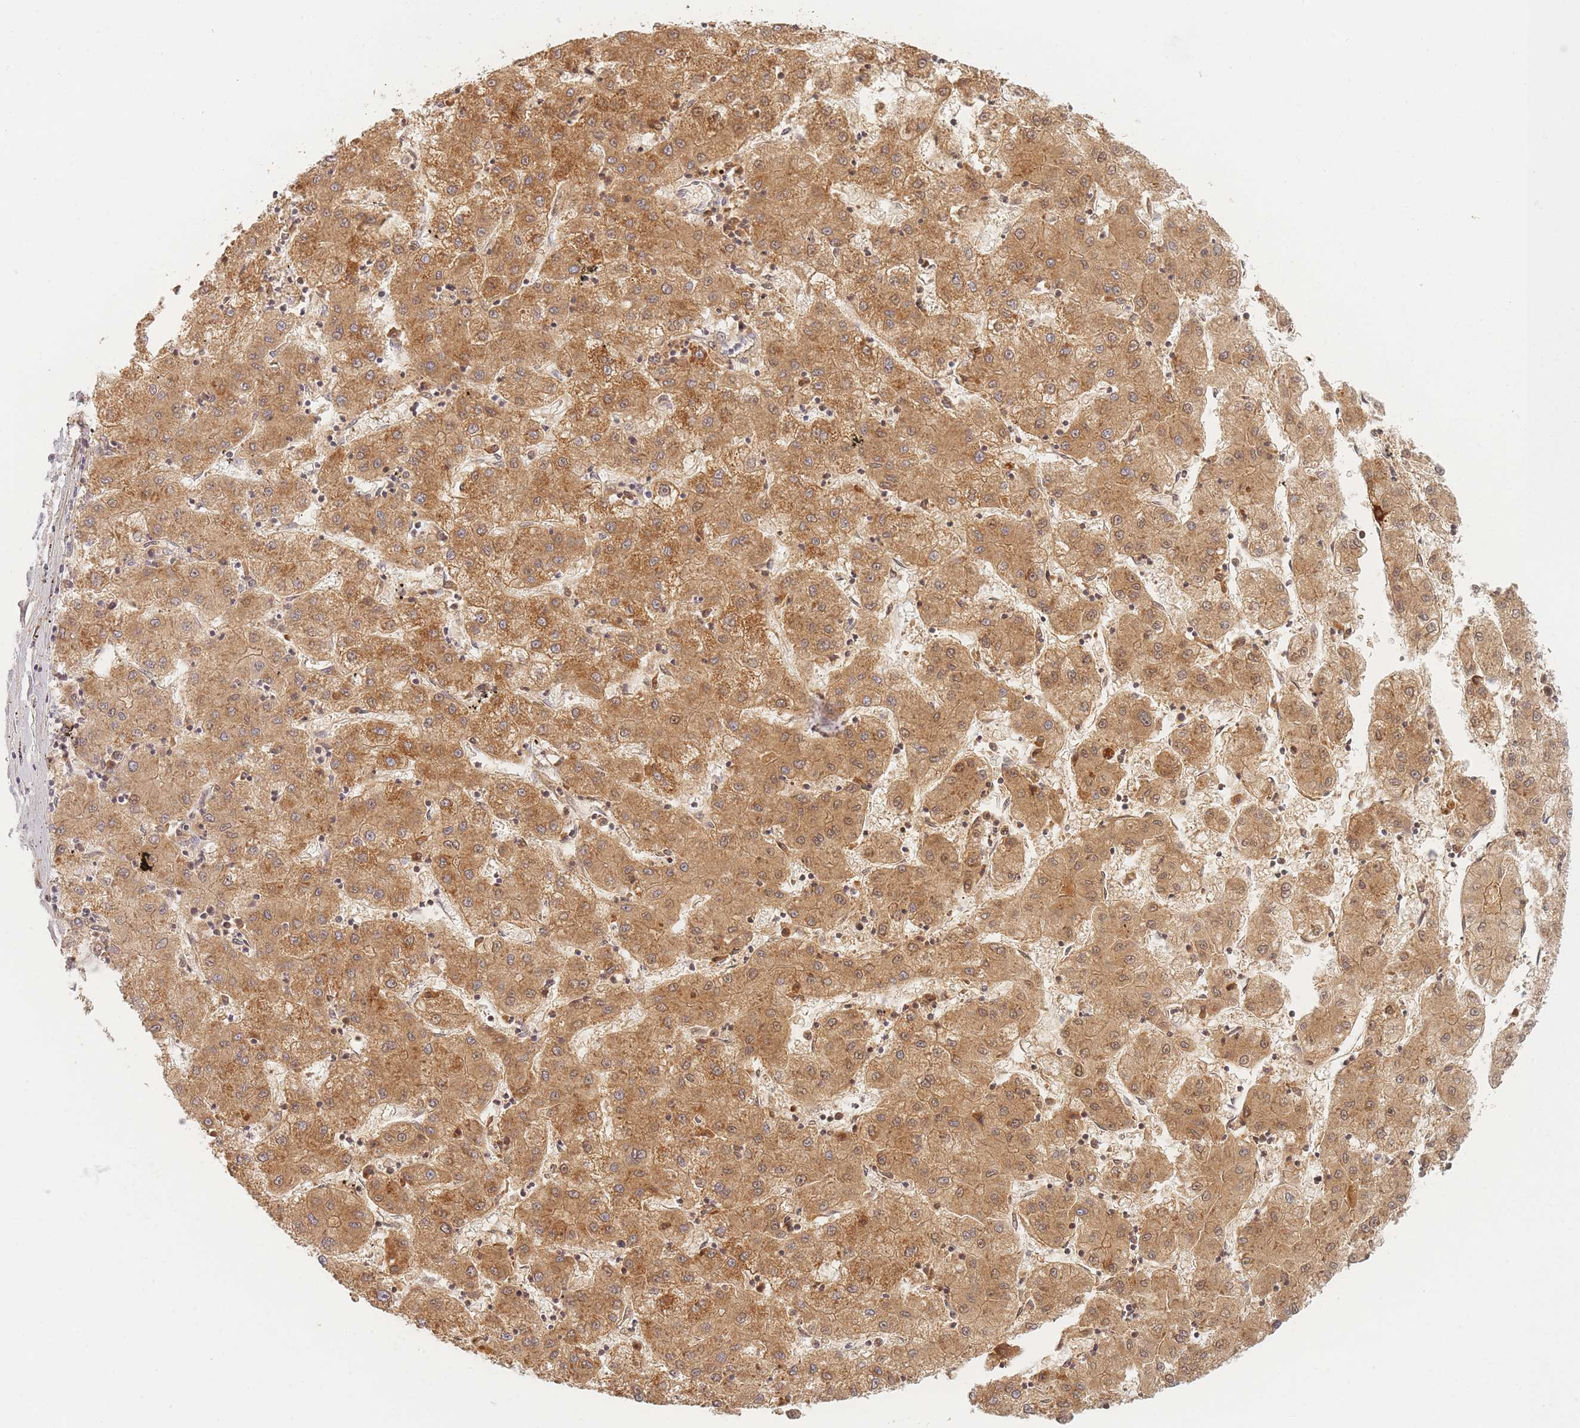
{"staining": {"intensity": "moderate", "quantity": ">75%", "location": "cytoplasmic/membranous"}, "tissue": "liver cancer", "cell_type": "Tumor cells", "image_type": "cancer", "snomed": [{"axis": "morphology", "description": "Carcinoma, Hepatocellular, NOS"}, {"axis": "topography", "description": "Liver"}], "caption": "The image demonstrates immunohistochemical staining of liver cancer (hepatocellular carcinoma). There is moderate cytoplasmic/membranous staining is present in approximately >75% of tumor cells.", "gene": "ZKSCAN7", "patient": {"sex": "male", "age": 72}}